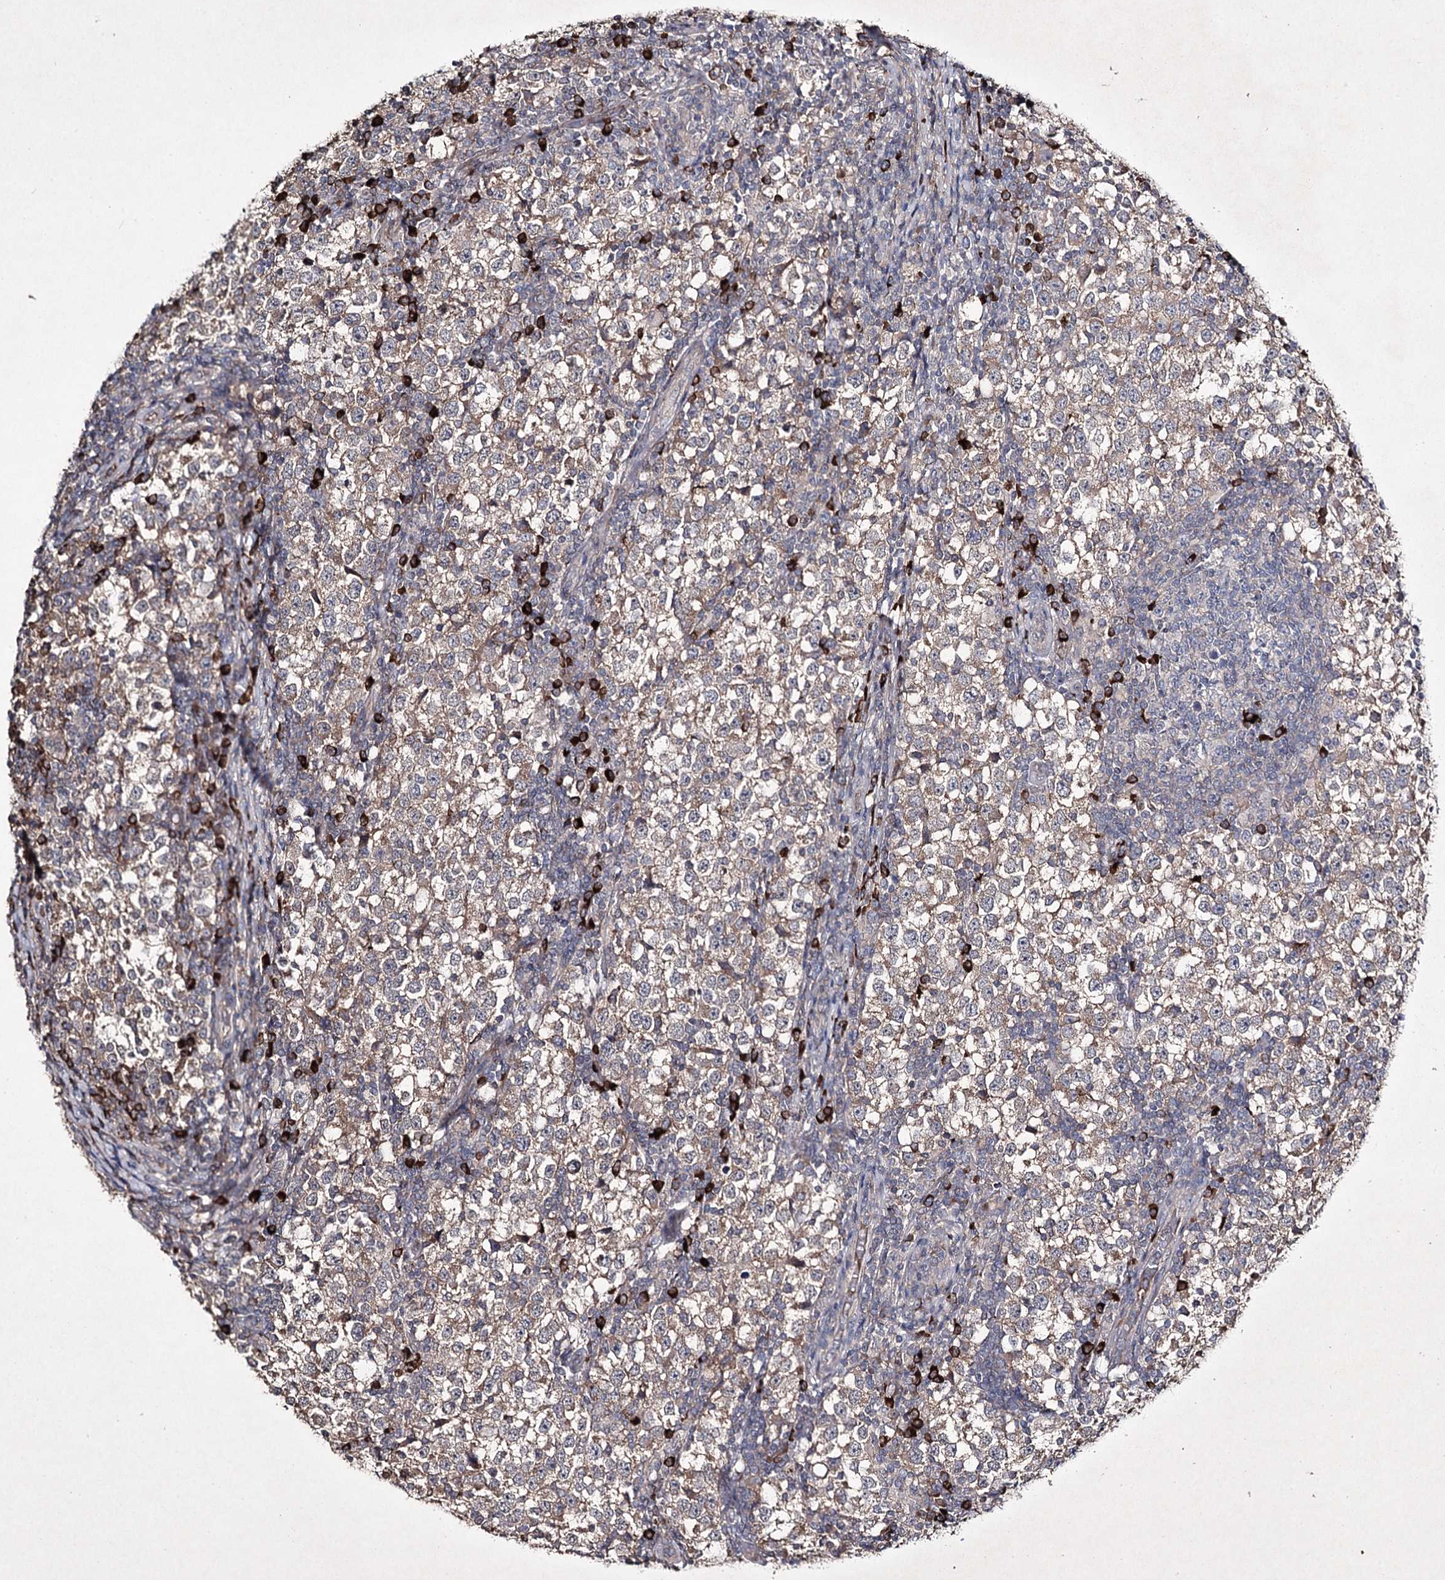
{"staining": {"intensity": "weak", "quantity": ">75%", "location": "cytoplasmic/membranous"}, "tissue": "testis cancer", "cell_type": "Tumor cells", "image_type": "cancer", "snomed": [{"axis": "morphology", "description": "Seminoma, NOS"}, {"axis": "topography", "description": "Testis"}], "caption": "IHC of testis cancer shows low levels of weak cytoplasmic/membranous positivity in about >75% of tumor cells.", "gene": "SEMA4G", "patient": {"sex": "male", "age": 65}}